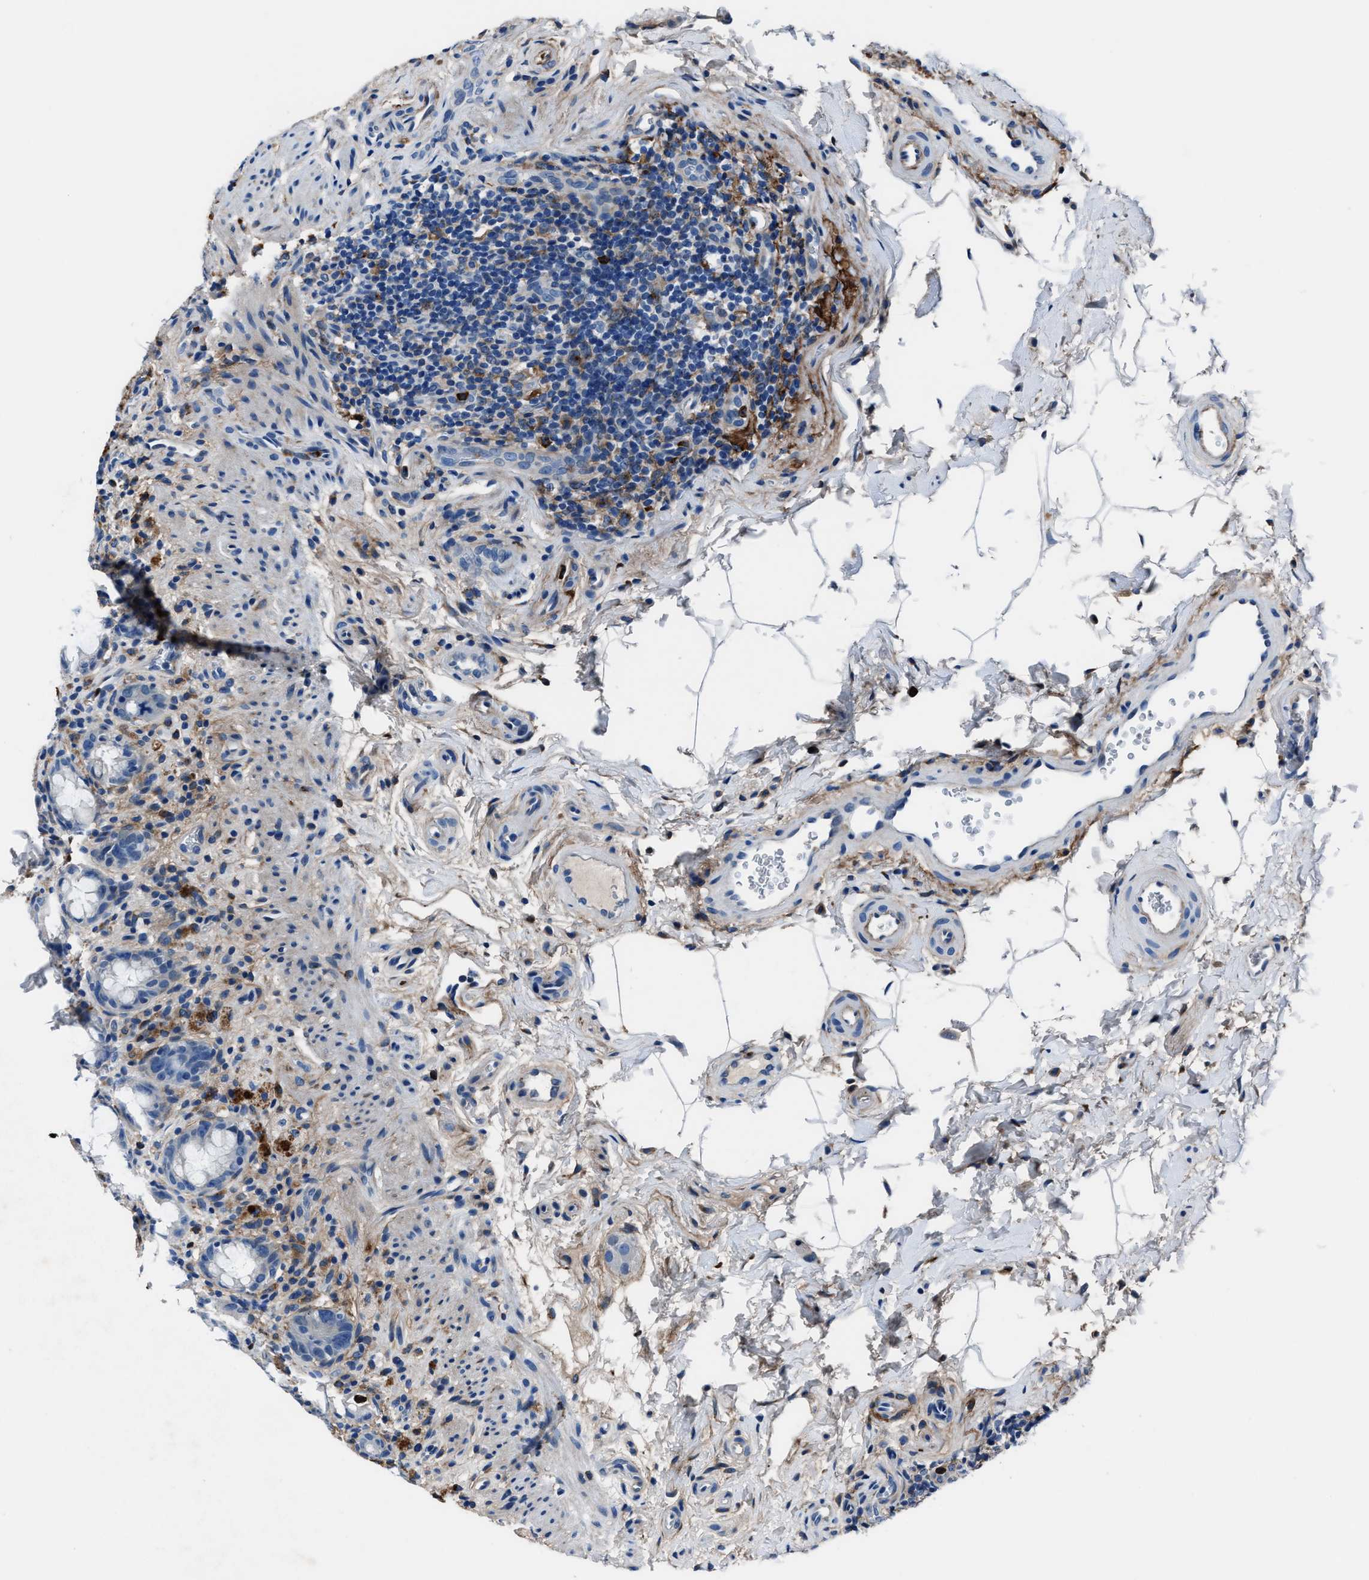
{"staining": {"intensity": "negative", "quantity": "none", "location": "none"}, "tissue": "rectum", "cell_type": "Glandular cells", "image_type": "normal", "snomed": [{"axis": "morphology", "description": "Normal tissue, NOS"}, {"axis": "topography", "description": "Rectum"}], "caption": "The histopathology image demonstrates no staining of glandular cells in normal rectum.", "gene": "FGL2", "patient": {"sex": "male", "age": 44}}